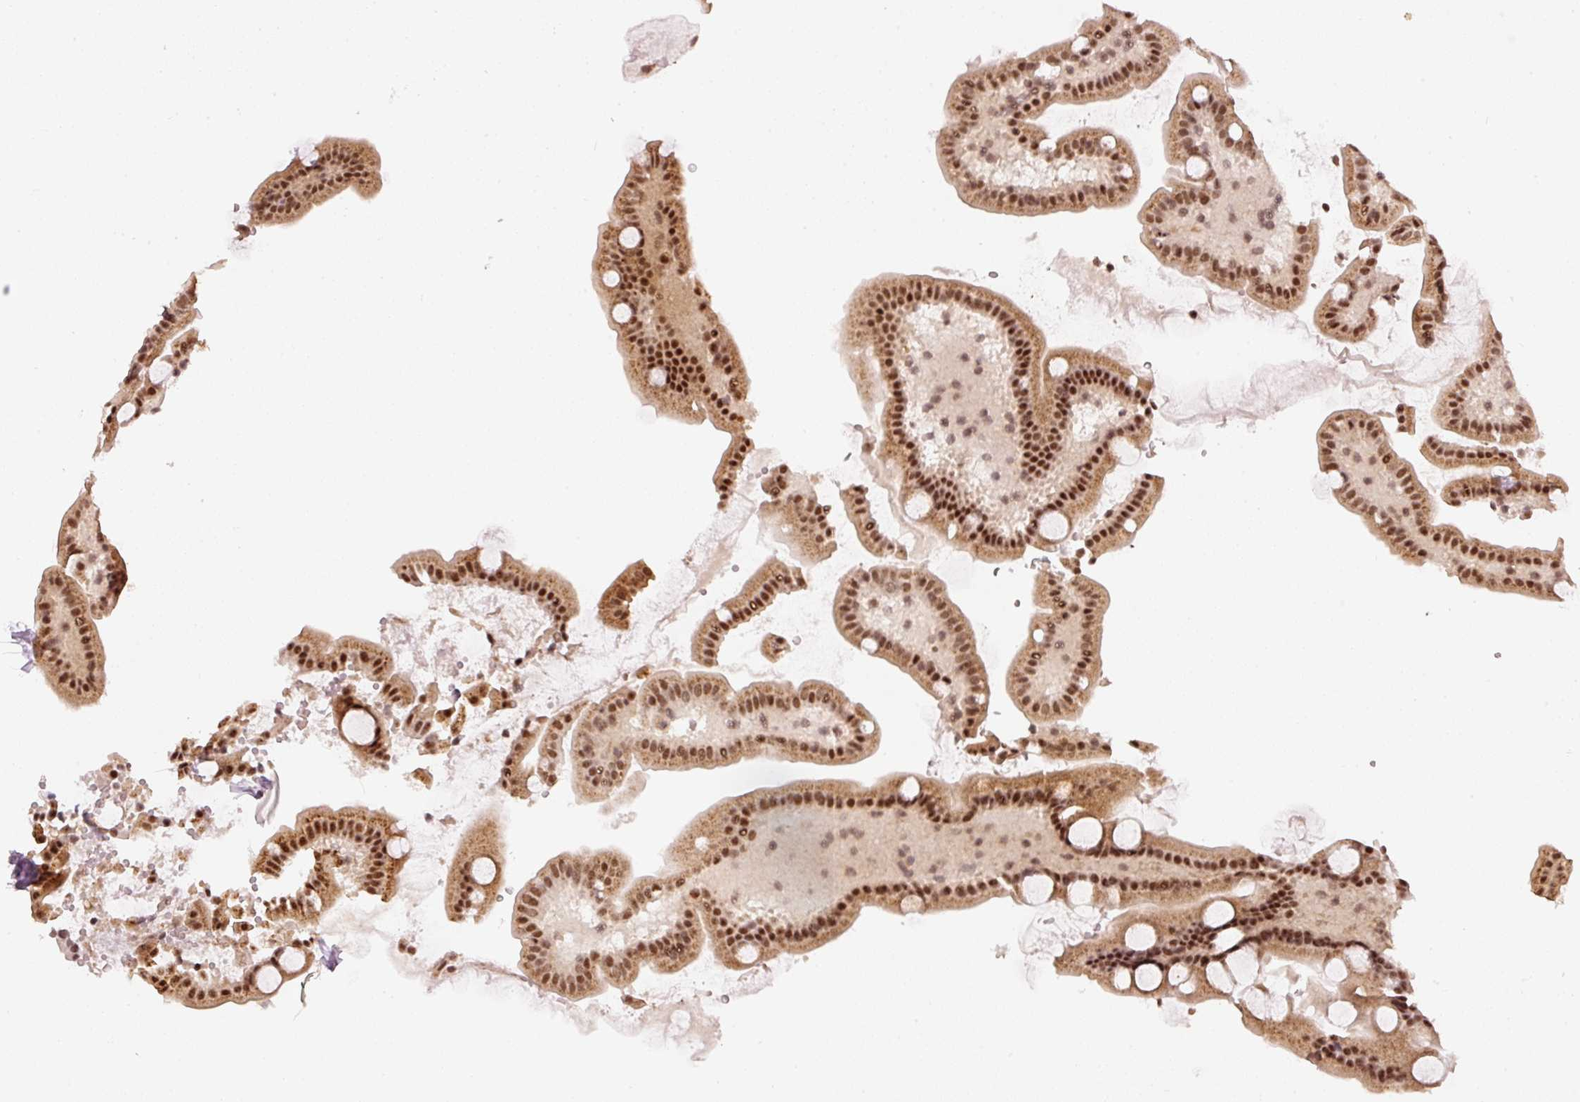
{"staining": {"intensity": "moderate", "quantity": ">75%", "location": "nuclear"}, "tissue": "duodenum", "cell_type": "Glandular cells", "image_type": "normal", "snomed": [{"axis": "morphology", "description": "Normal tissue, NOS"}, {"axis": "topography", "description": "Duodenum"}], "caption": "Normal duodenum demonstrates moderate nuclear positivity in approximately >75% of glandular cells (DAB (3,3'-diaminobenzidine) IHC, brown staining for protein, blue staining for nuclei)..", "gene": "THOC6", "patient": {"sex": "male", "age": 55}}